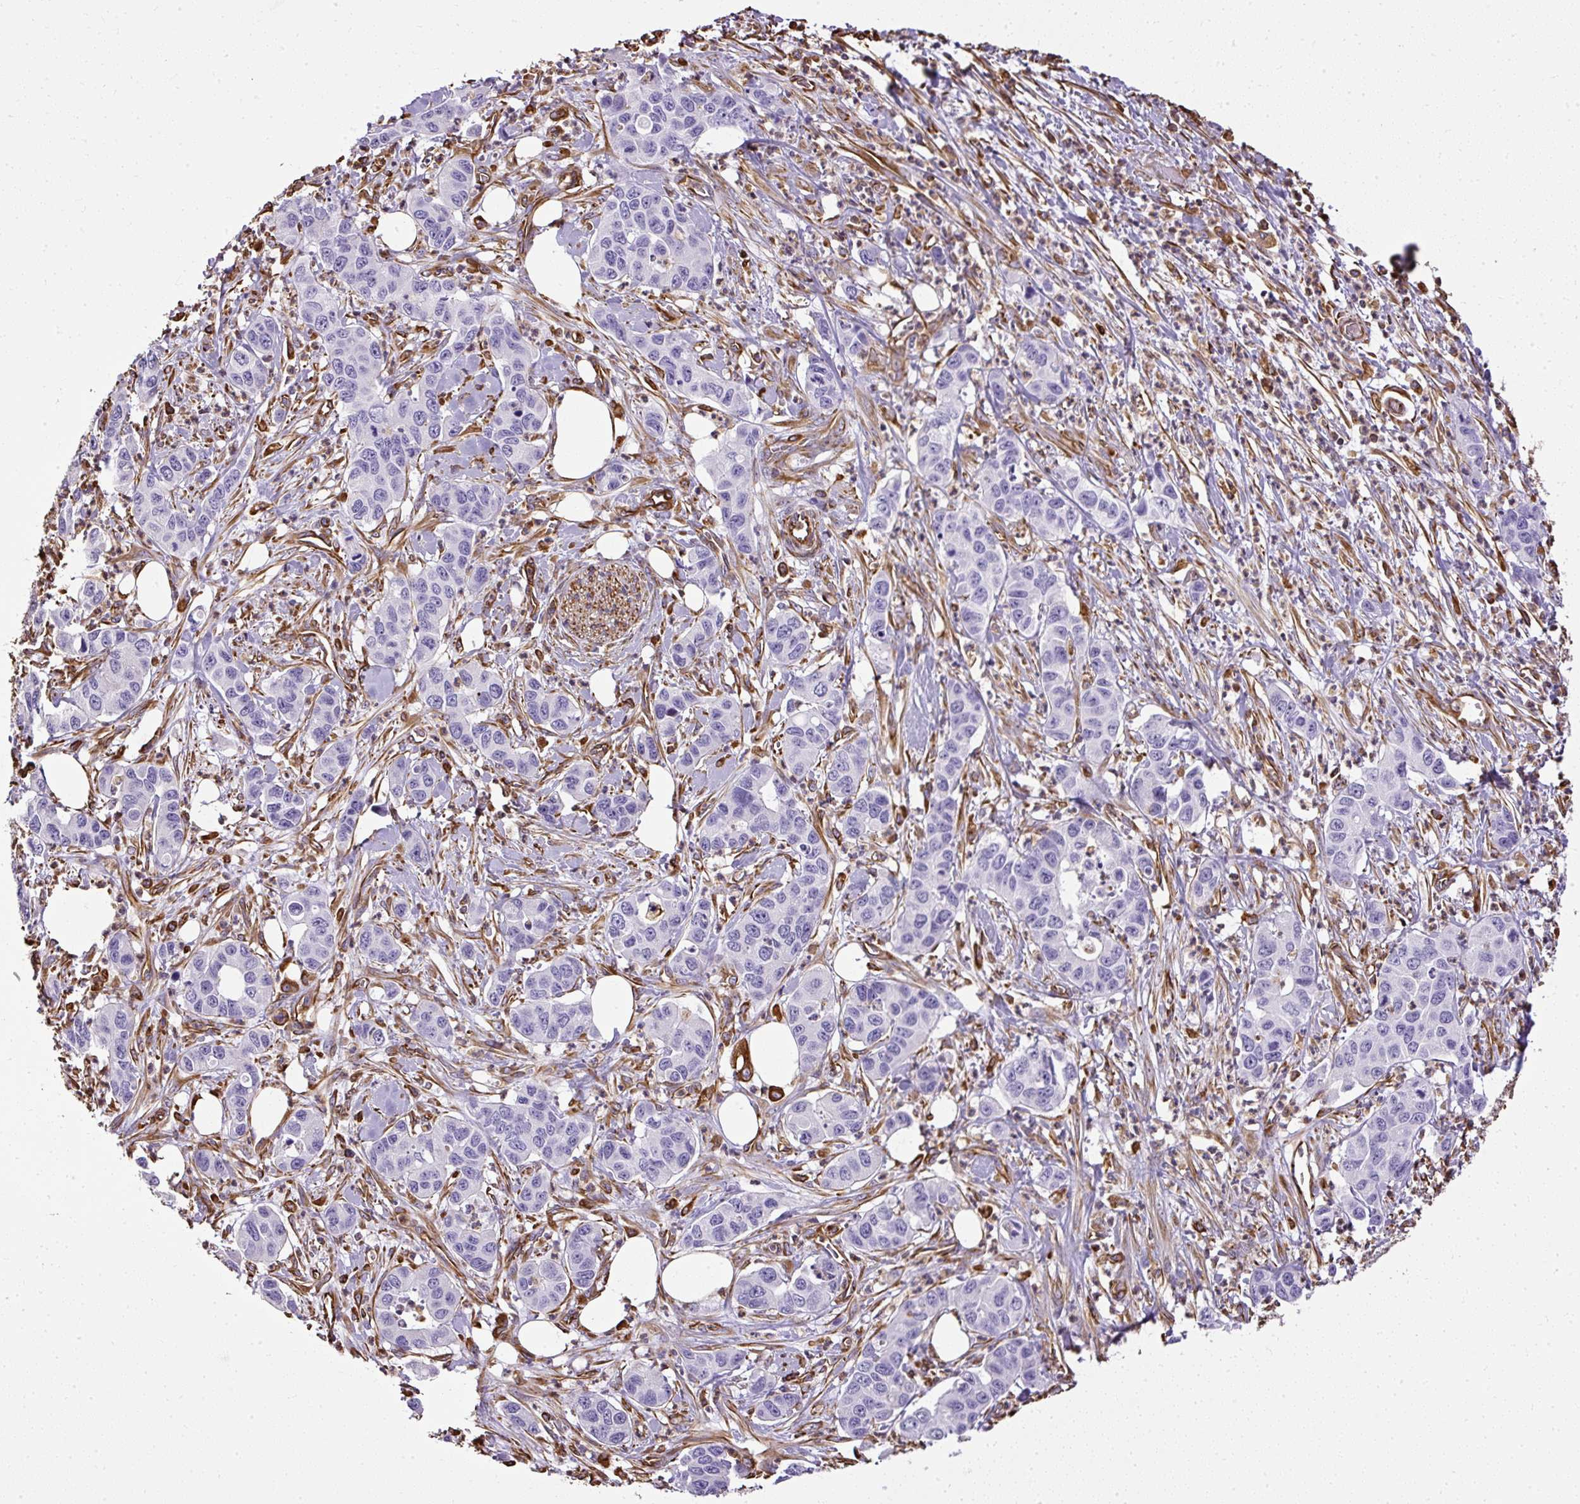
{"staining": {"intensity": "negative", "quantity": "none", "location": "none"}, "tissue": "pancreatic cancer", "cell_type": "Tumor cells", "image_type": "cancer", "snomed": [{"axis": "morphology", "description": "Adenocarcinoma, NOS"}, {"axis": "topography", "description": "Pancreas"}], "caption": "Immunohistochemistry micrograph of neoplastic tissue: pancreatic cancer stained with DAB (3,3'-diaminobenzidine) reveals no significant protein positivity in tumor cells. Brightfield microscopy of immunohistochemistry (IHC) stained with DAB (brown) and hematoxylin (blue), captured at high magnification.", "gene": "PLS1", "patient": {"sex": "male", "age": 73}}